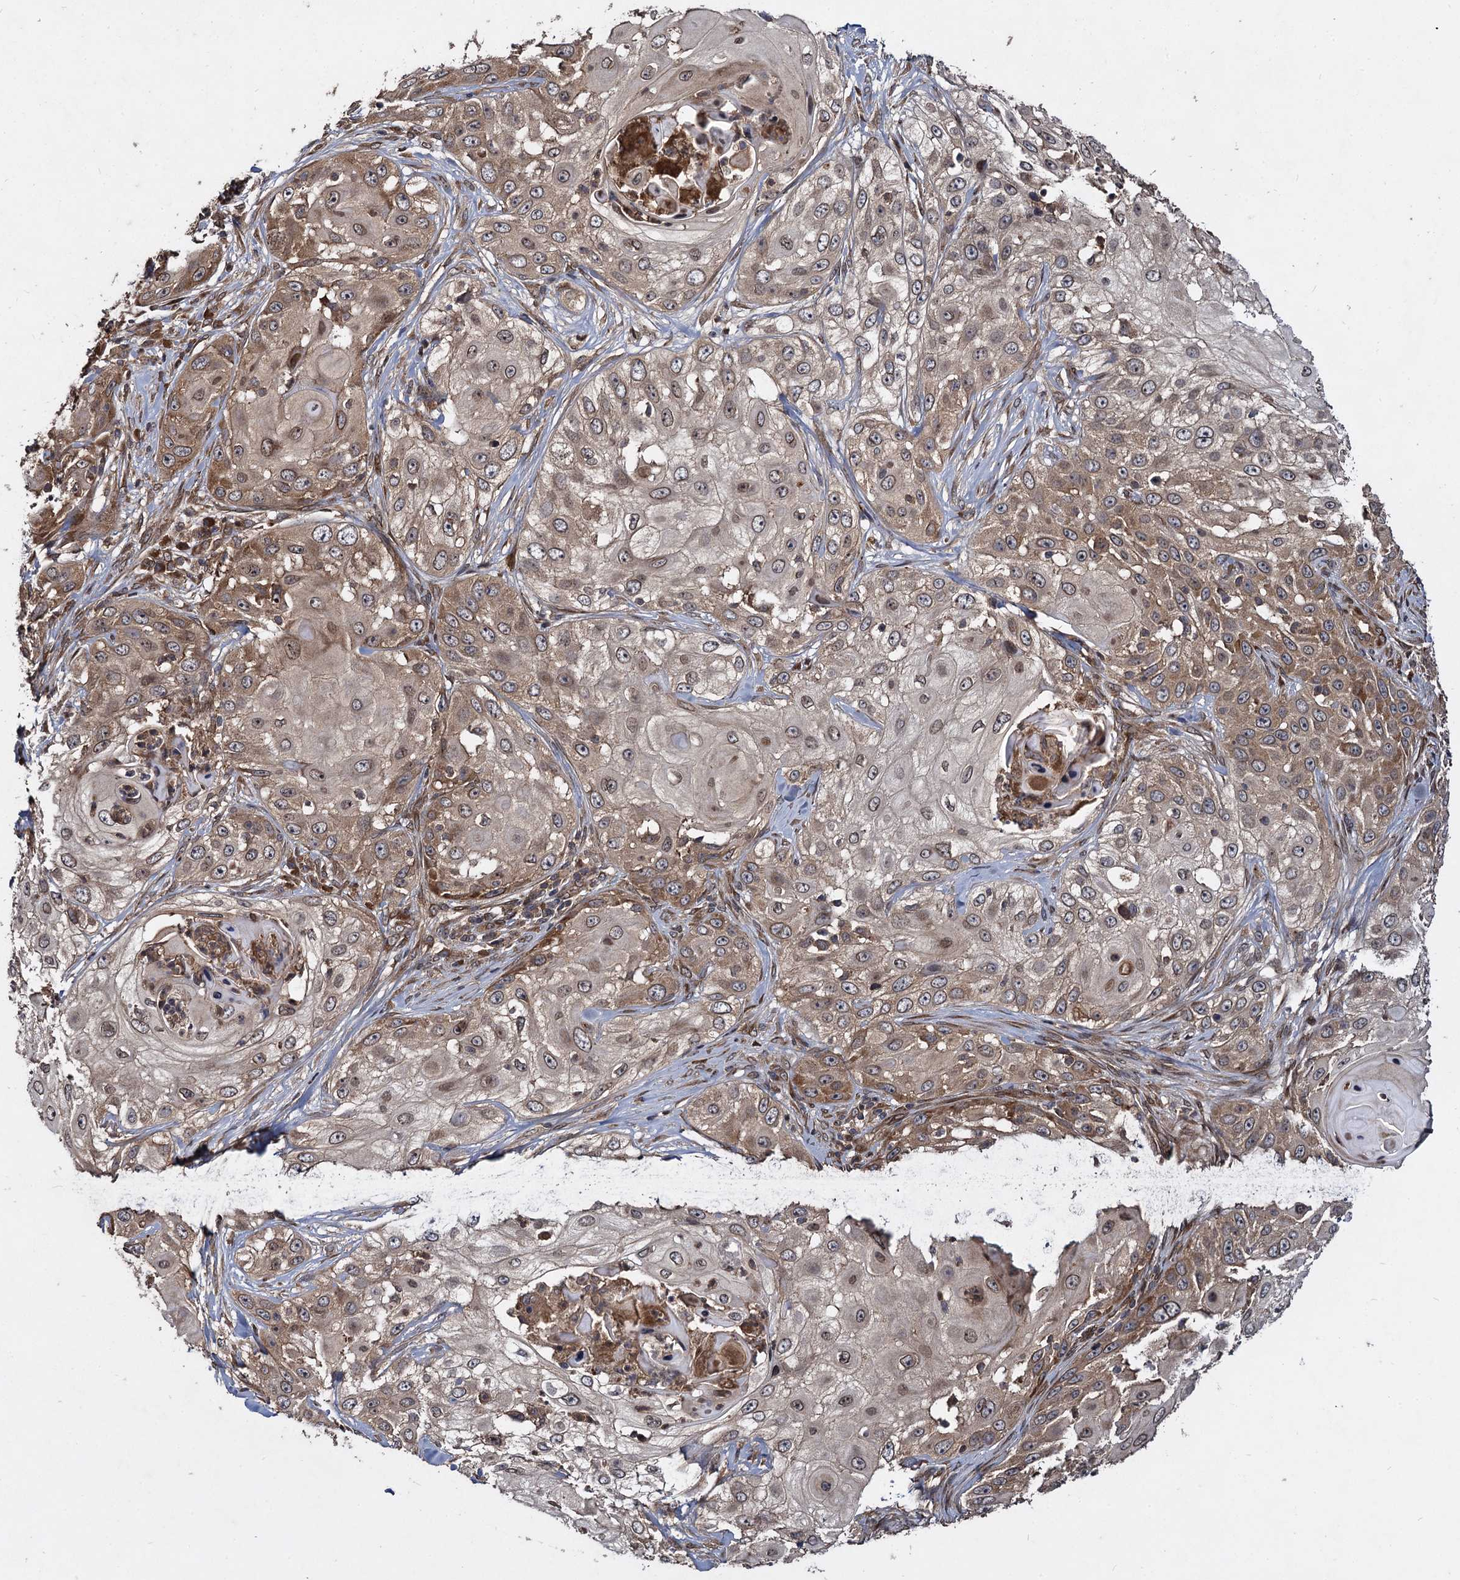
{"staining": {"intensity": "moderate", "quantity": ">75%", "location": "cytoplasmic/membranous"}, "tissue": "skin cancer", "cell_type": "Tumor cells", "image_type": "cancer", "snomed": [{"axis": "morphology", "description": "Squamous cell carcinoma, NOS"}, {"axis": "topography", "description": "Skin"}], "caption": "Squamous cell carcinoma (skin) stained for a protein reveals moderate cytoplasmic/membranous positivity in tumor cells. (IHC, brightfield microscopy, high magnification).", "gene": "DCP1B", "patient": {"sex": "female", "age": 44}}